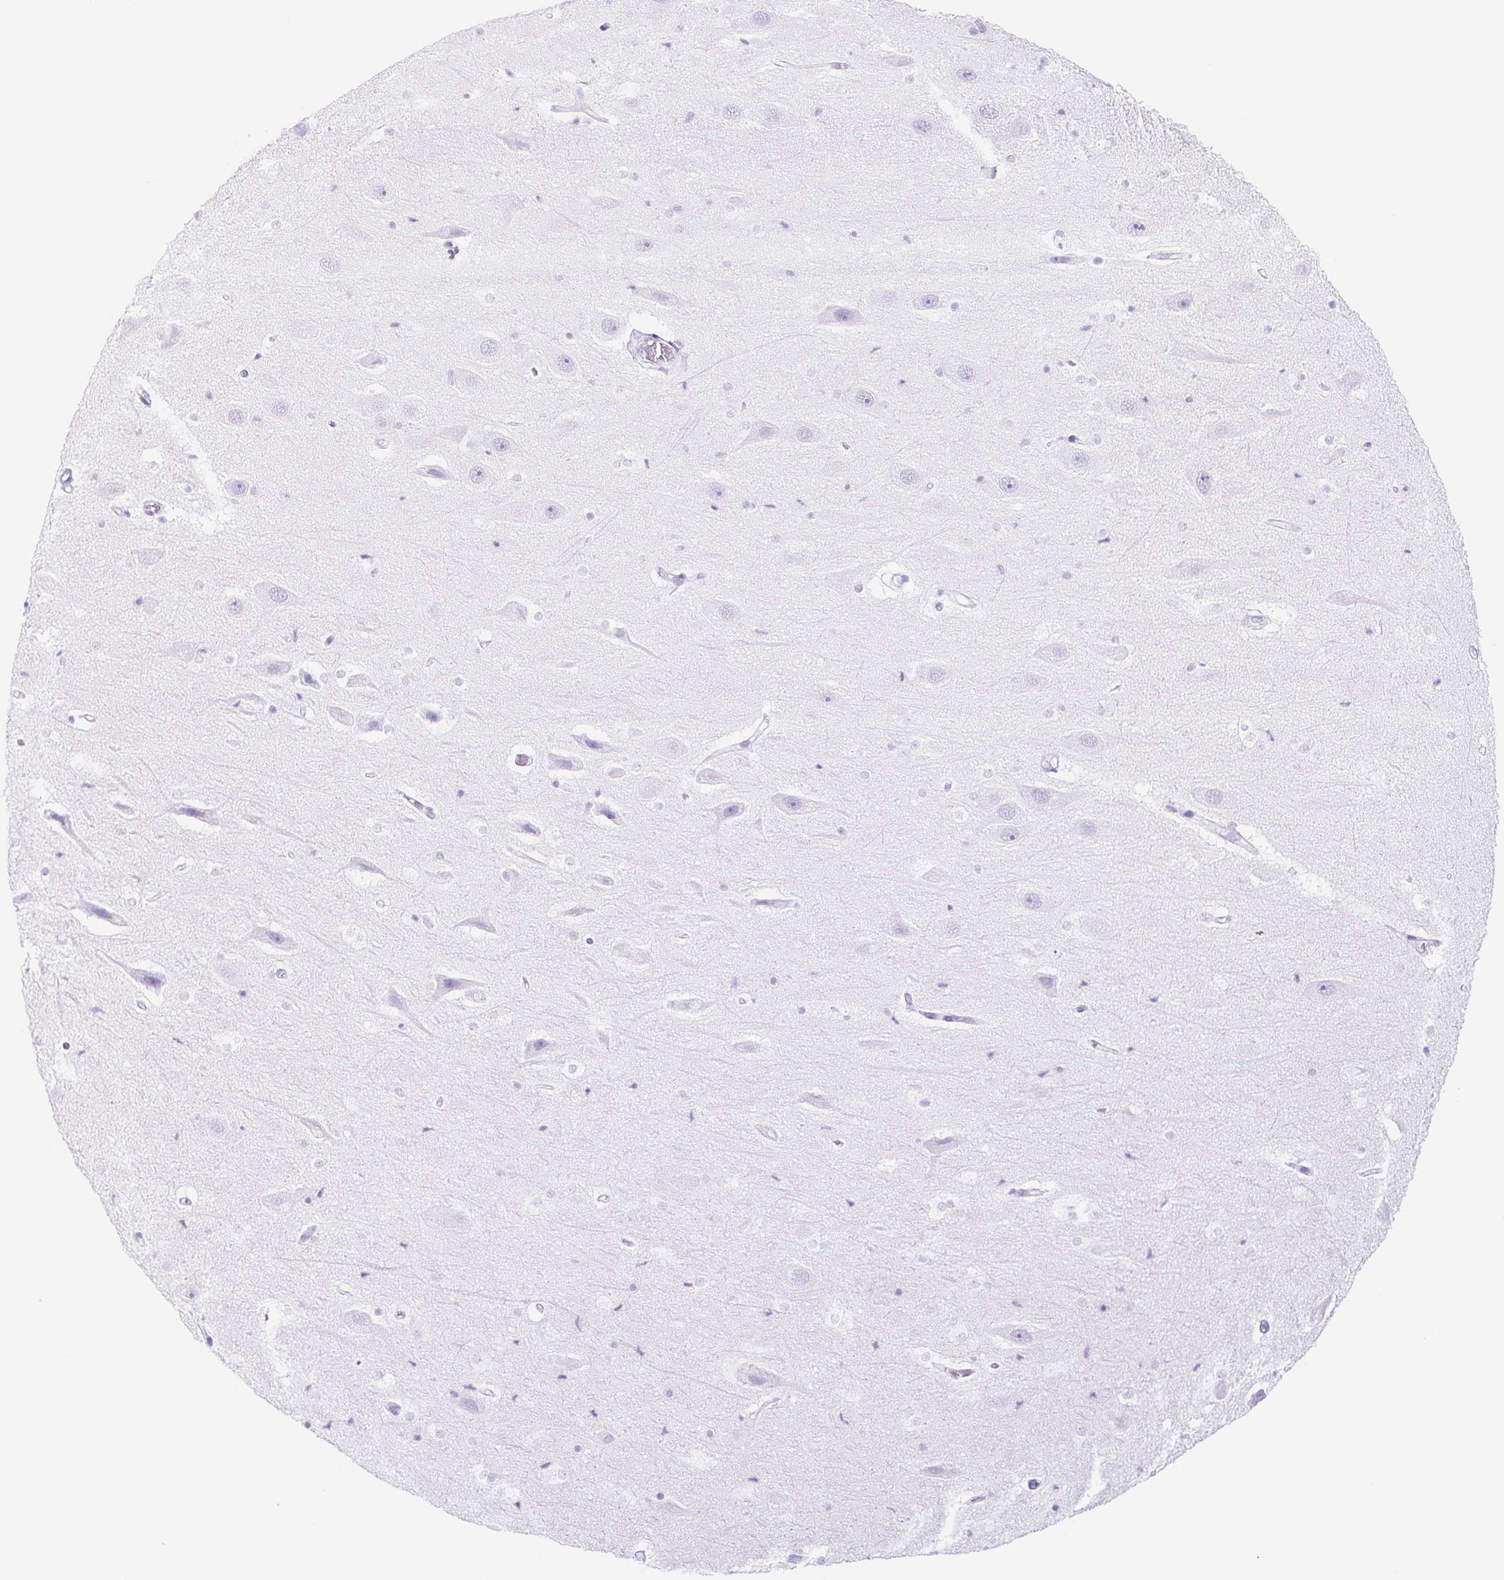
{"staining": {"intensity": "negative", "quantity": "none", "location": "none"}, "tissue": "hippocampus", "cell_type": "Glial cells", "image_type": "normal", "snomed": [{"axis": "morphology", "description": "Normal tissue, NOS"}, {"axis": "topography", "description": "Hippocampus"}], "caption": "This is an IHC image of benign hippocampus. There is no positivity in glial cells.", "gene": "CYP21A2", "patient": {"sex": "male", "age": 26}}